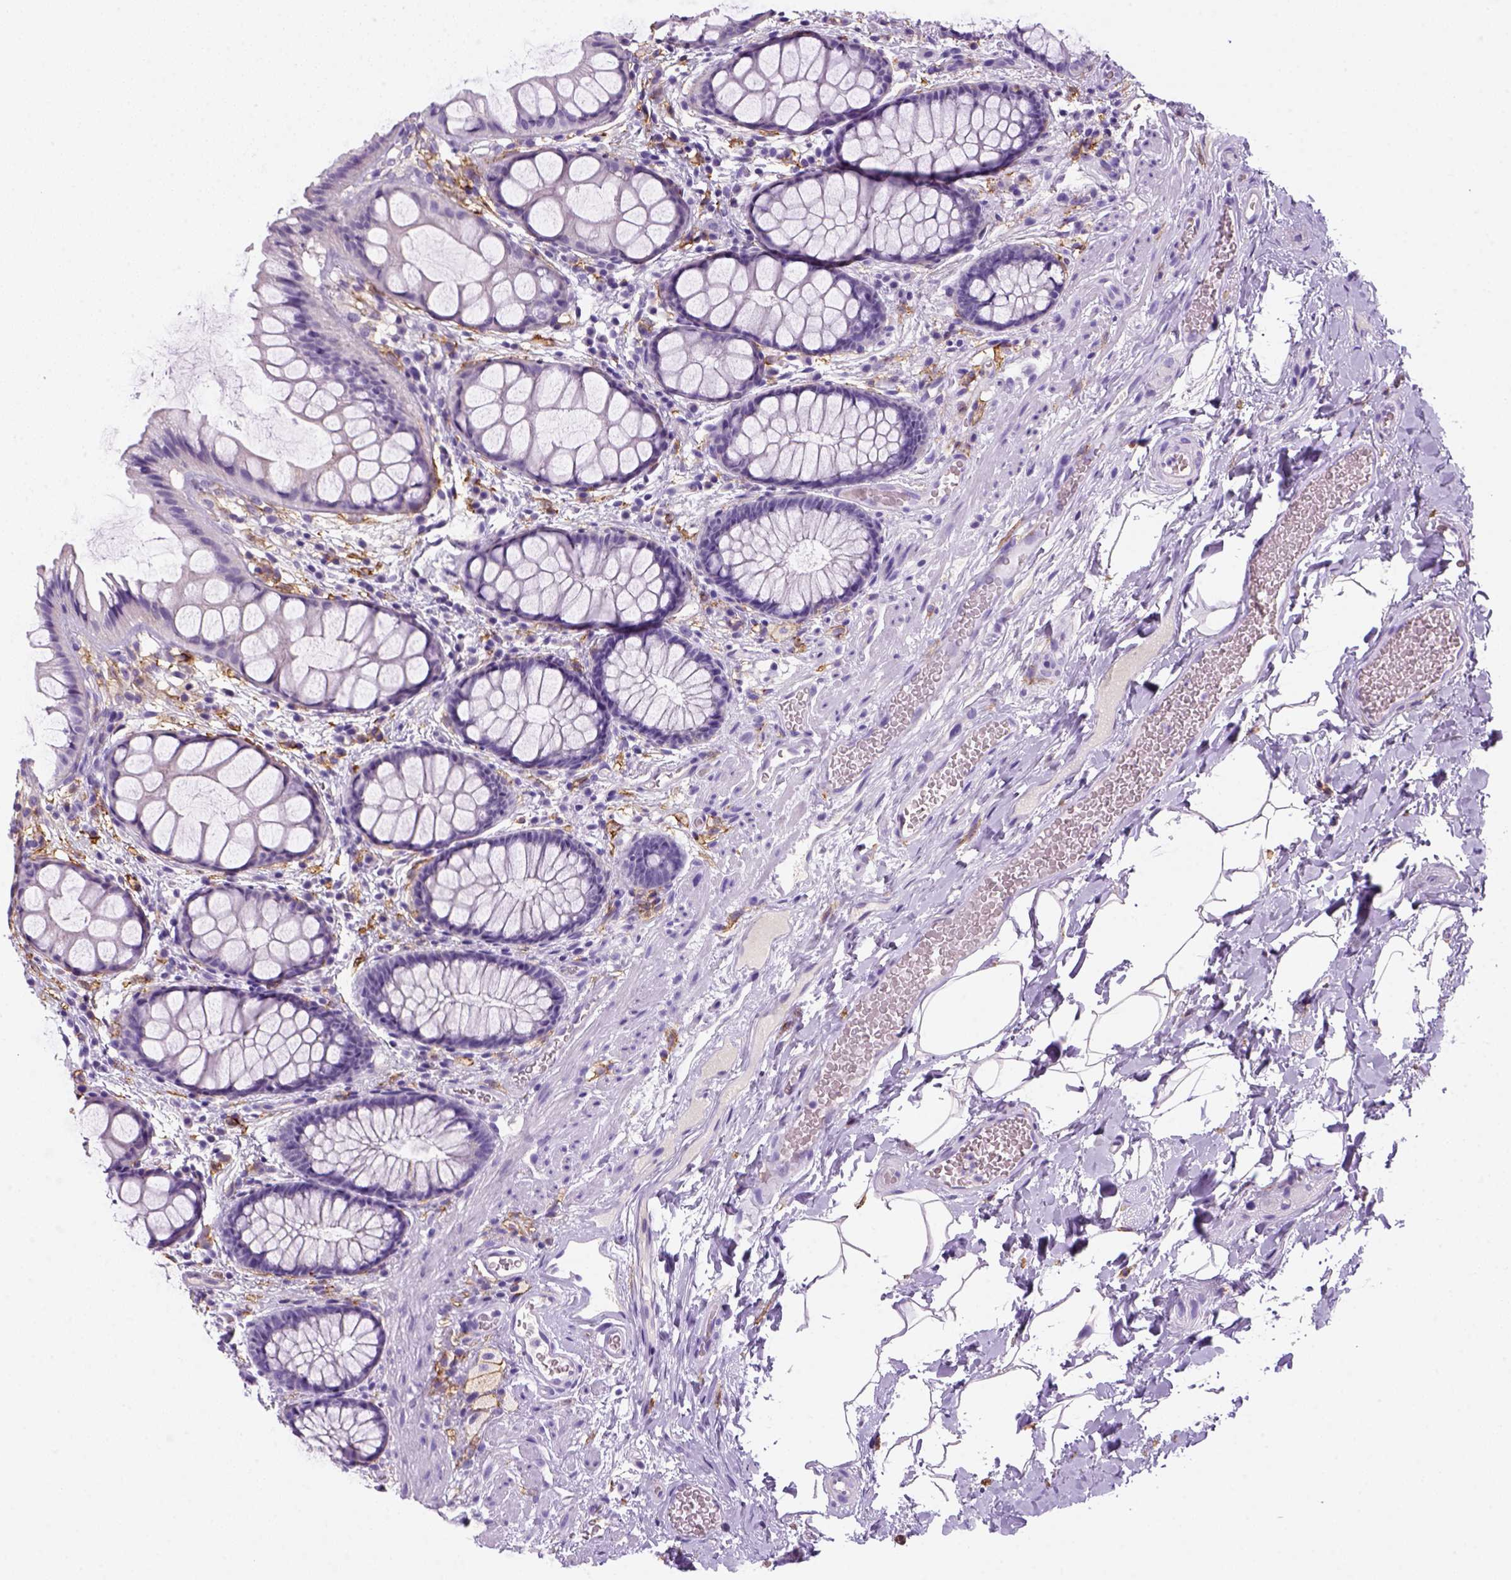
{"staining": {"intensity": "negative", "quantity": "none", "location": "none"}, "tissue": "rectum", "cell_type": "Glandular cells", "image_type": "normal", "snomed": [{"axis": "morphology", "description": "Normal tissue, NOS"}, {"axis": "topography", "description": "Rectum"}], "caption": "There is no significant expression in glandular cells of rectum. (DAB immunohistochemistry, high magnification).", "gene": "CD14", "patient": {"sex": "female", "age": 62}}